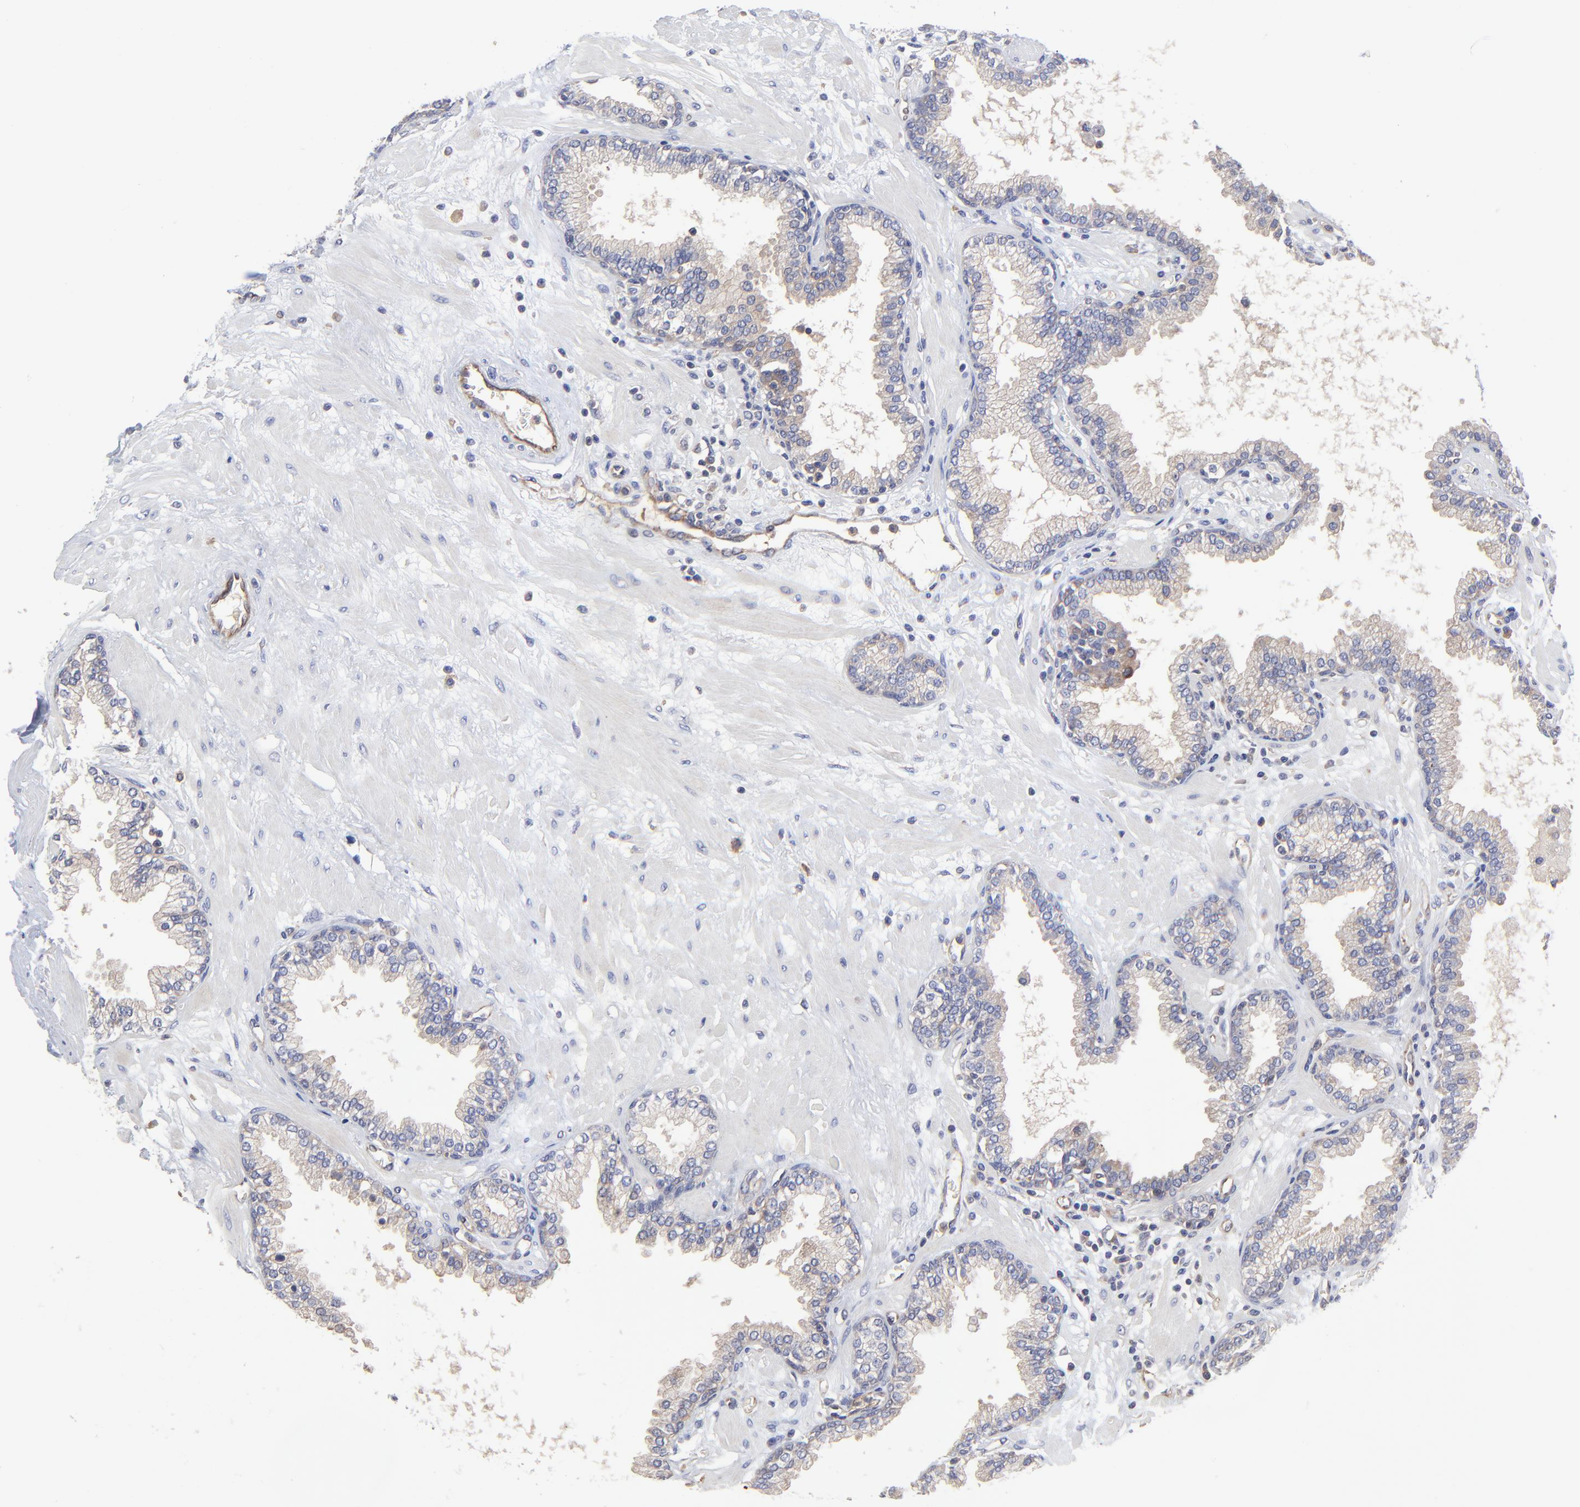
{"staining": {"intensity": "weak", "quantity": "25%-75%", "location": "cytoplasmic/membranous"}, "tissue": "prostate", "cell_type": "Glandular cells", "image_type": "normal", "snomed": [{"axis": "morphology", "description": "Normal tissue, NOS"}, {"axis": "topography", "description": "Prostate"}], "caption": "Prostate stained for a protein (brown) reveals weak cytoplasmic/membranous positive staining in approximately 25%-75% of glandular cells.", "gene": "SULF2", "patient": {"sex": "male", "age": 64}}